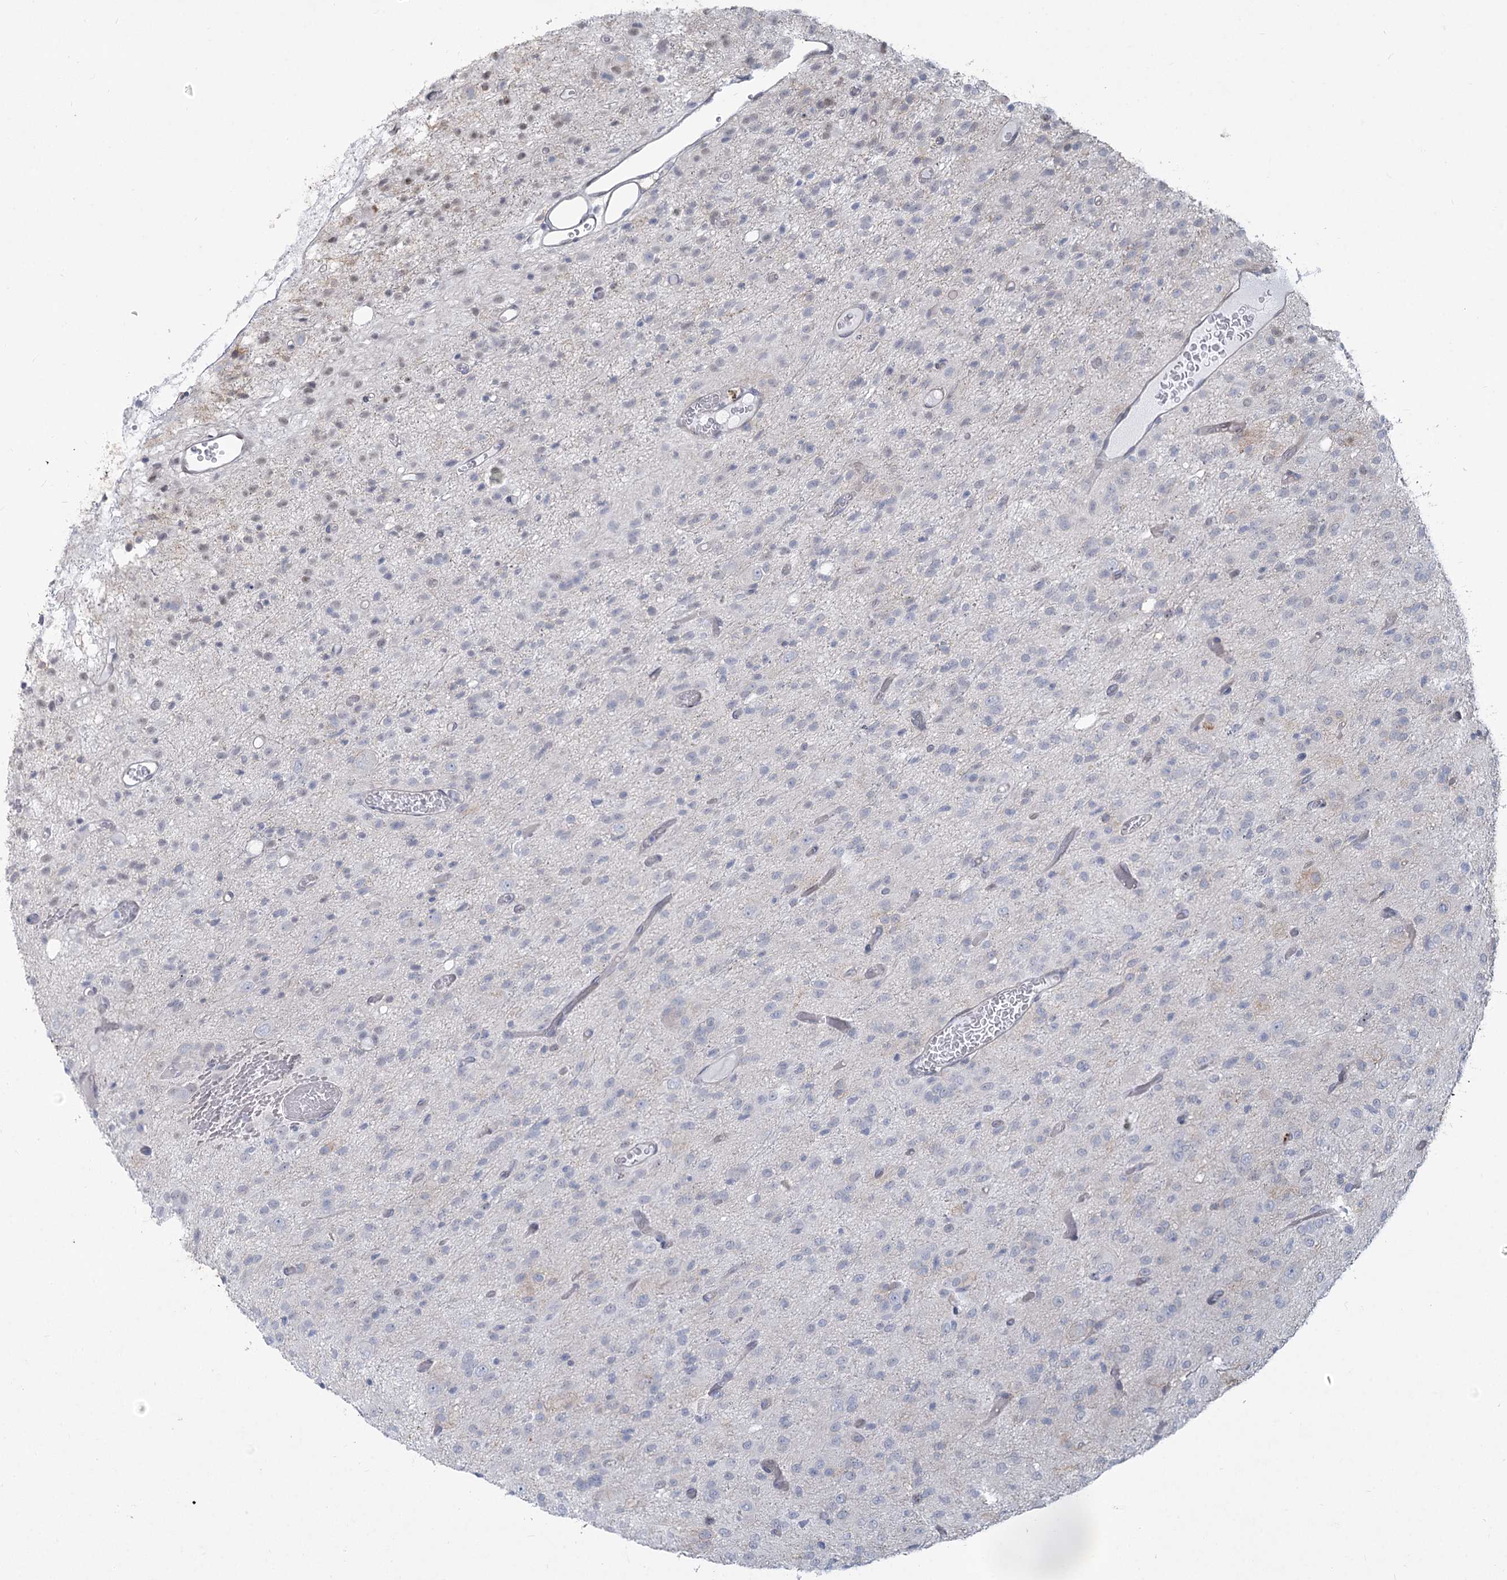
{"staining": {"intensity": "negative", "quantity": "none", "location": "none"}, "tissue": "glioma", "cell_type": "Tumor cells", "image_type": "cancer", "snomed": [{"axis": "morphology", "description": "Glioma, malignant, High grade"}, {"axis": "topography", "description": "Brain"}], "caption": "There is no significant staining in tumor cells of malignant glioma (high-grade).", "gene": "ABITRAM", "patient": {"sex": "female", "age": 59}}